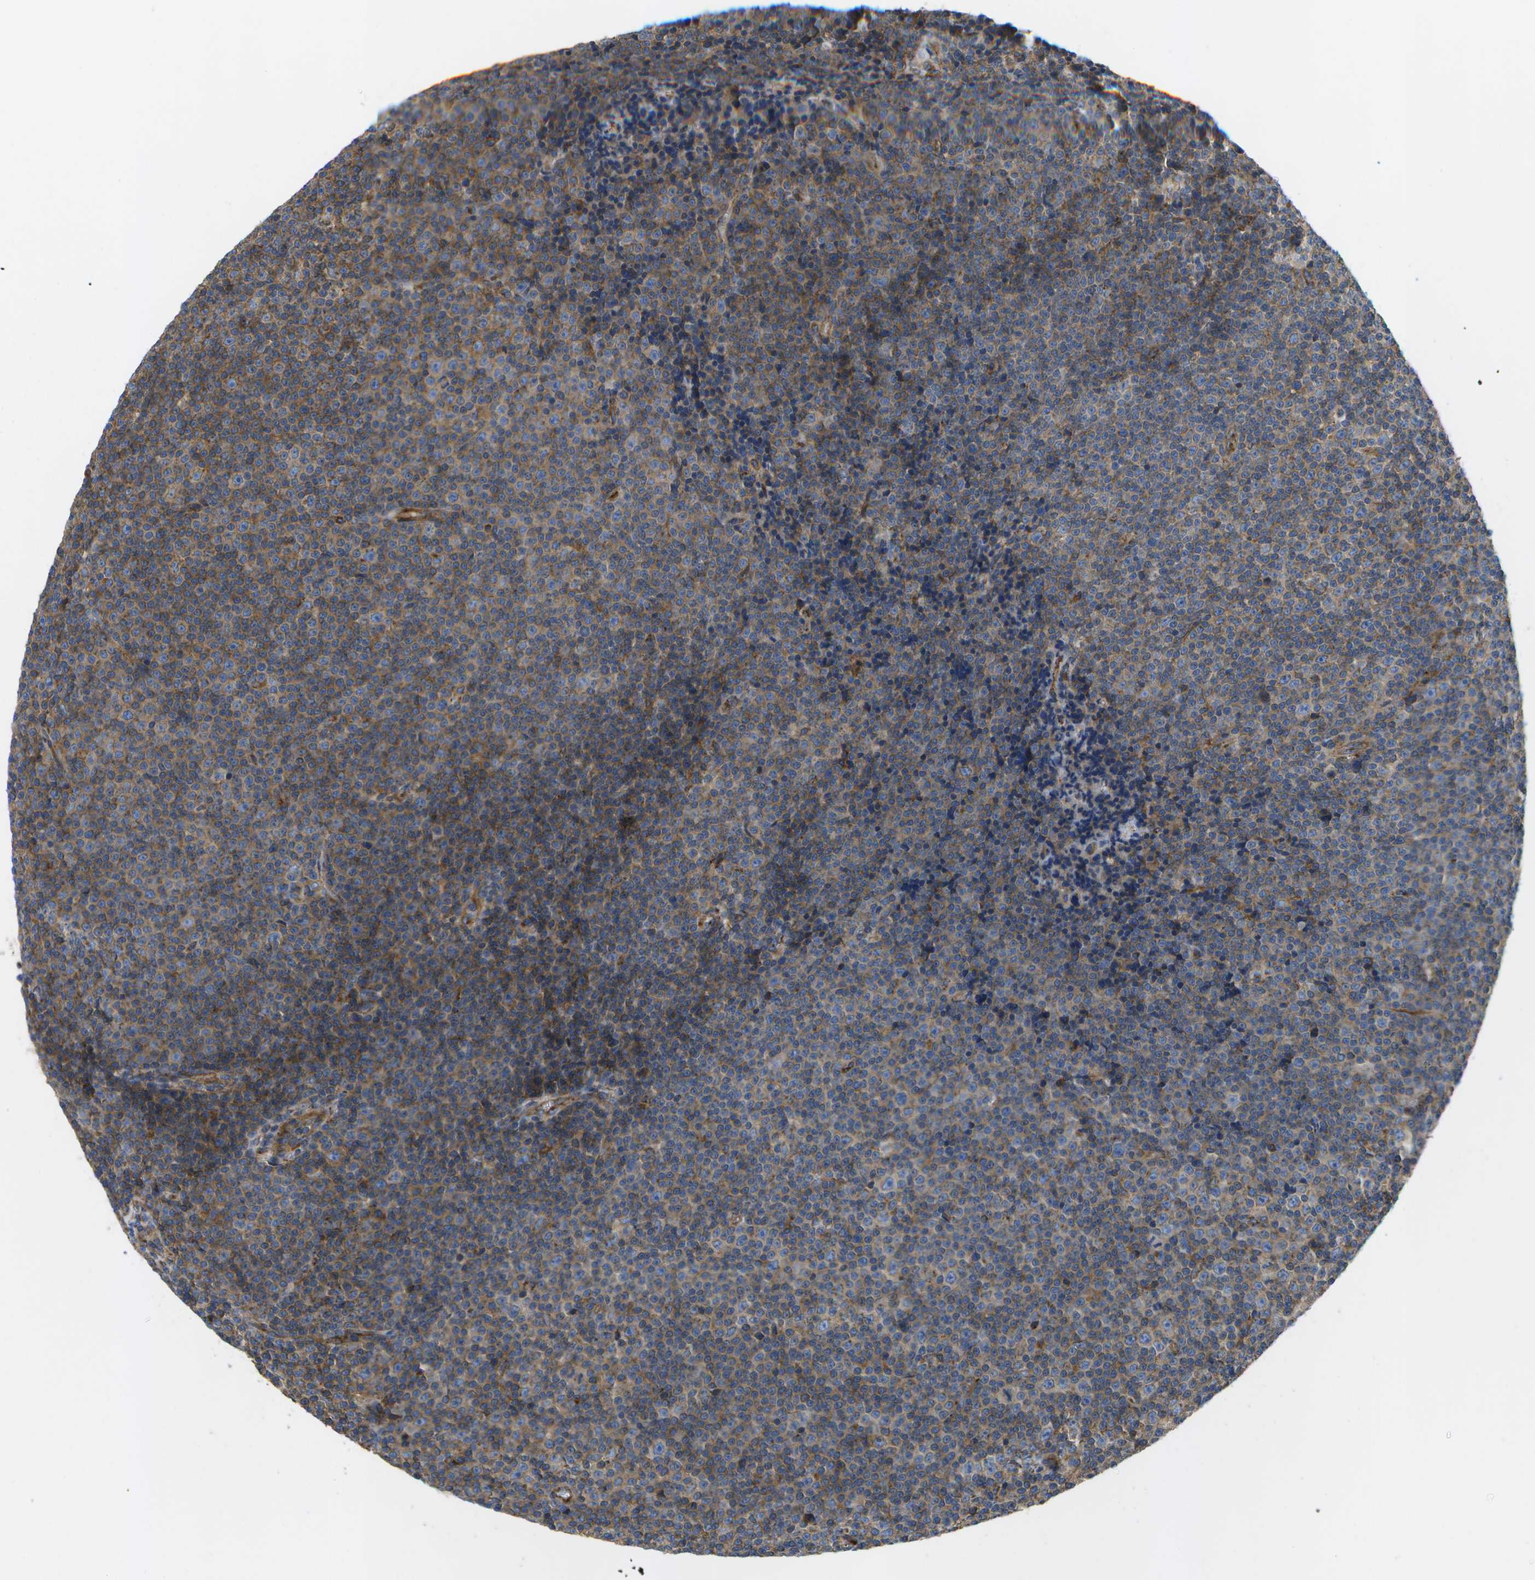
{"staining": {"intensity": "moderate", "quantity": "25%-75%", "location": "cytoplasmic/membranous"}, "tissue": "lymphoma", "cell_type": "Tumor cells", "image_type": "cancer", "snomed": [{"axis": "morphology", "description": "Malignant lymphoma, non-Hodgkin's type, Low grade"}, {"axis": "topography", "description": "Lymph node"}], "caption": "Human lymphoma stained with a brown dye exhibits moderate cytoplasmic/membranous positive positivity in about 25%-75% of tumor cells.", "gene": "BST2", "patient": {"sex": "female", "age": 67}}